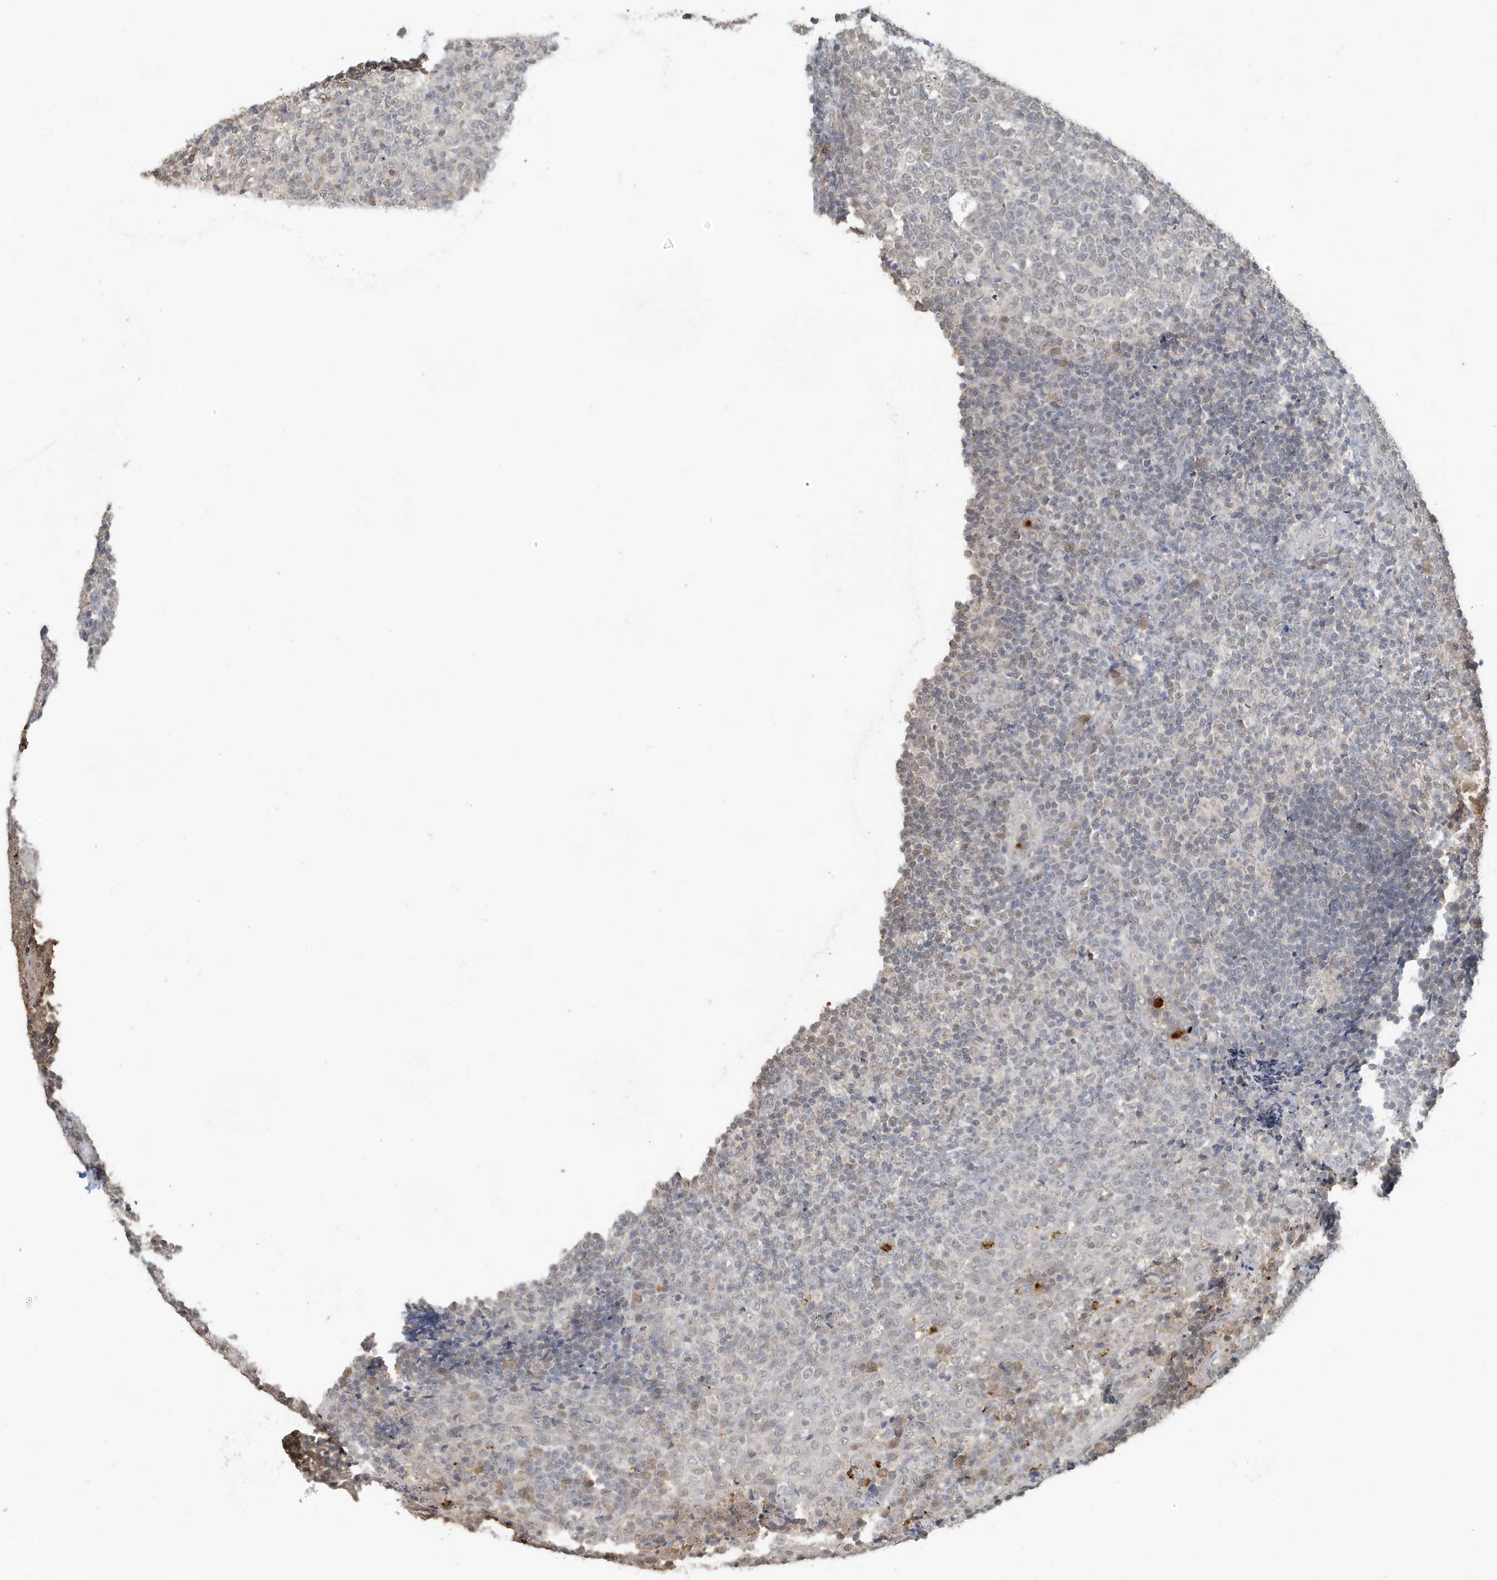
{"staining": {"intensity": "weak", "quantity": "<25%", "location": "nuclear"}, "tissue": "tonsil", "cell_type": "Germinal center cells", "image_type": "normal", "snomed": [{"axis": "morphology", "description": "Normal tissue, NOS"}, {"axis": "topography", "description": "Tonsil"}], "caption": "Protein analysis of unremarkable tonsil displays no significant staining in germinal center cells. The staining is performed using DAB (3,3'-diaminobenzidine) brown chromogen with nuclei counter-stained in using hematoxylin.", "gene": "DEFA1", "patient": {"sex": "female", "age": 19}}